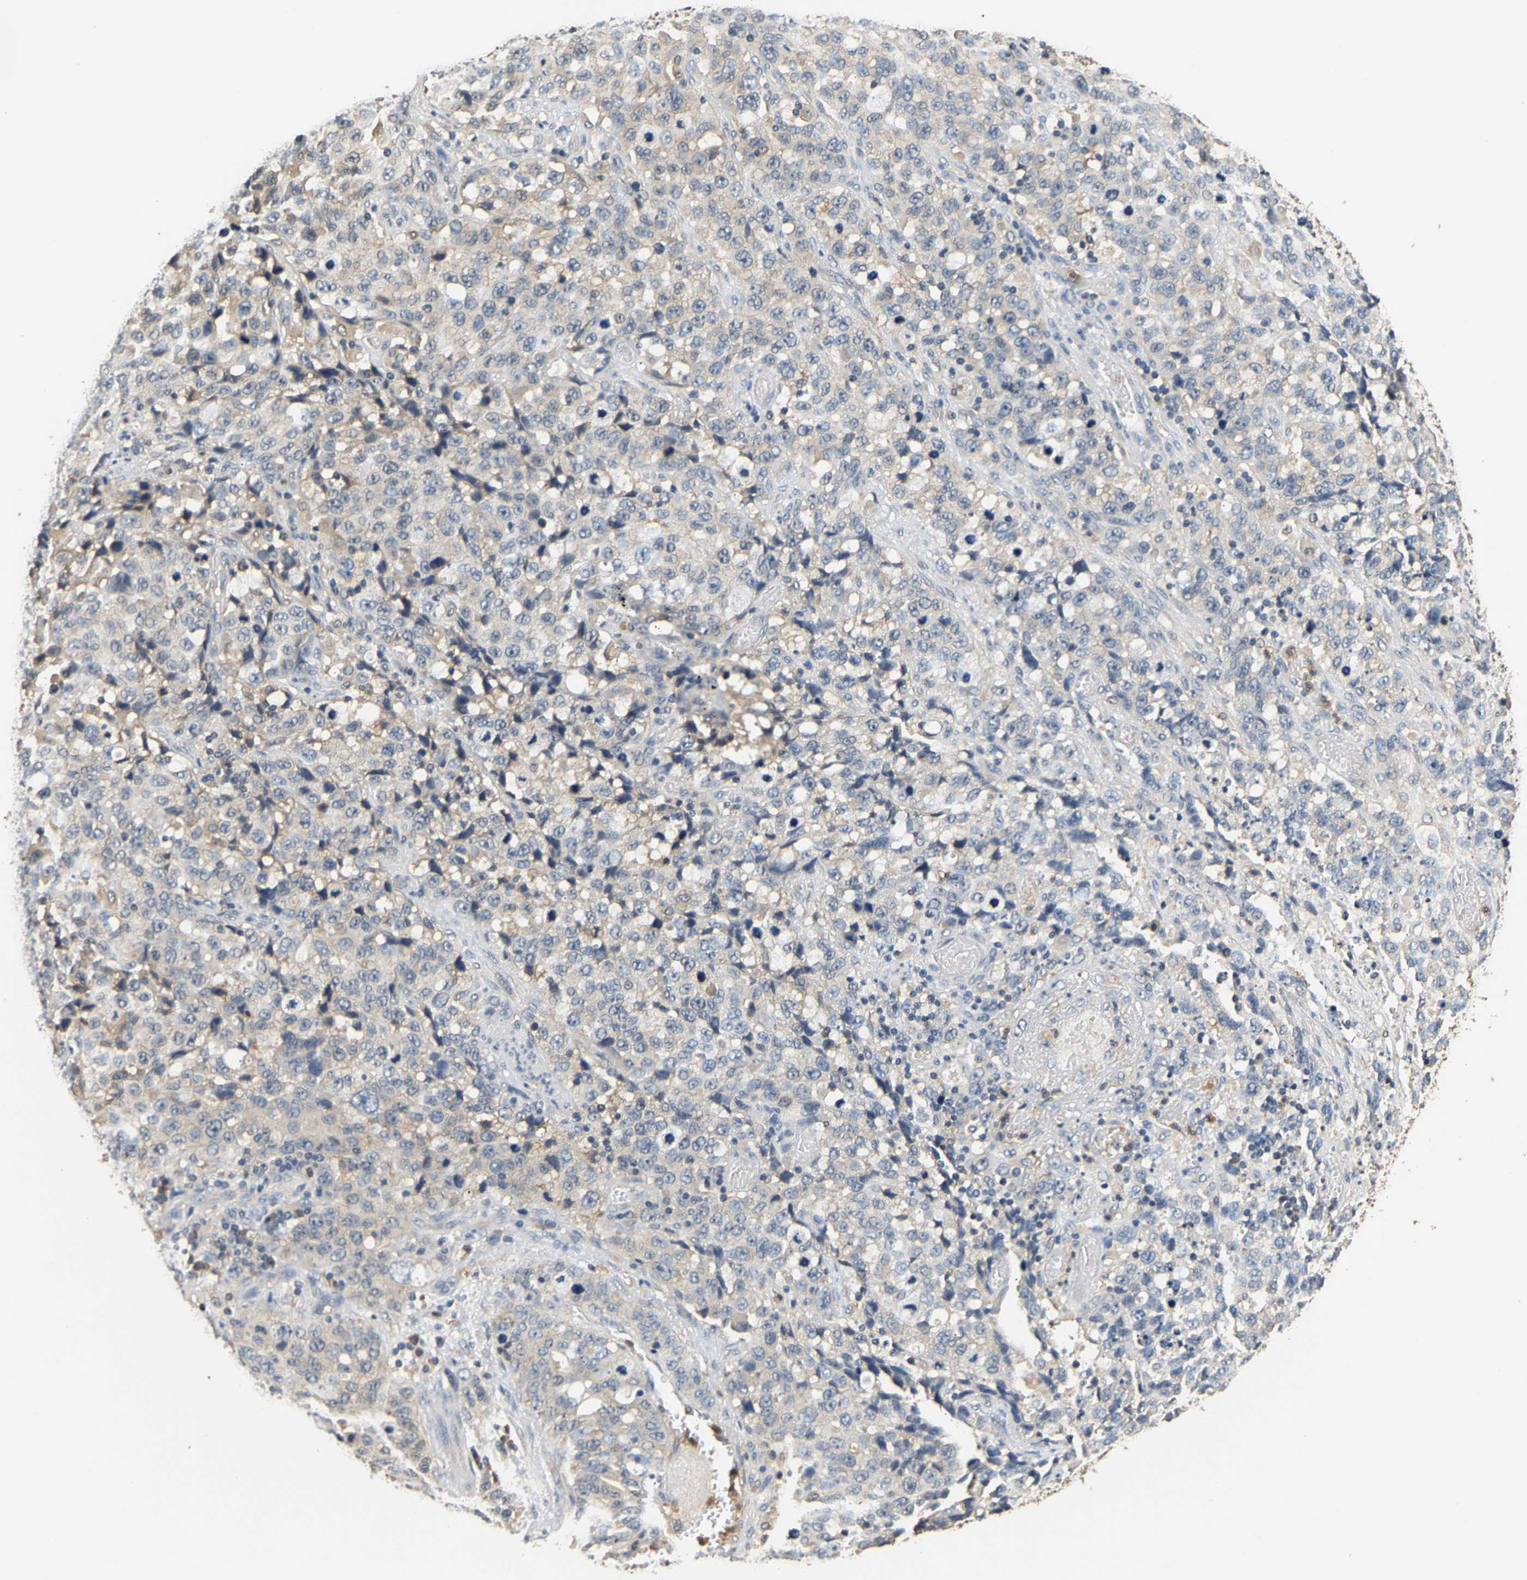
{"staining": {"intensity": "negative", "quantity": "none", "location": "none"}, "tissue": "stomach cancer", "cell_type": "Tumor cells", "image_type": "cancer", "snomed": [{"axis": "morphology", "description": "Adenocarcinoma, NOS"}, {"axis": "topography", "description": "Stomach"}], "caption": "A photomicrograph of stomach cancer (adenocarcinoma) stained for a protein shows no brown staining in tumor cells.", "gene": "GPI", "patient": {"sex": "male", "age": 48}}